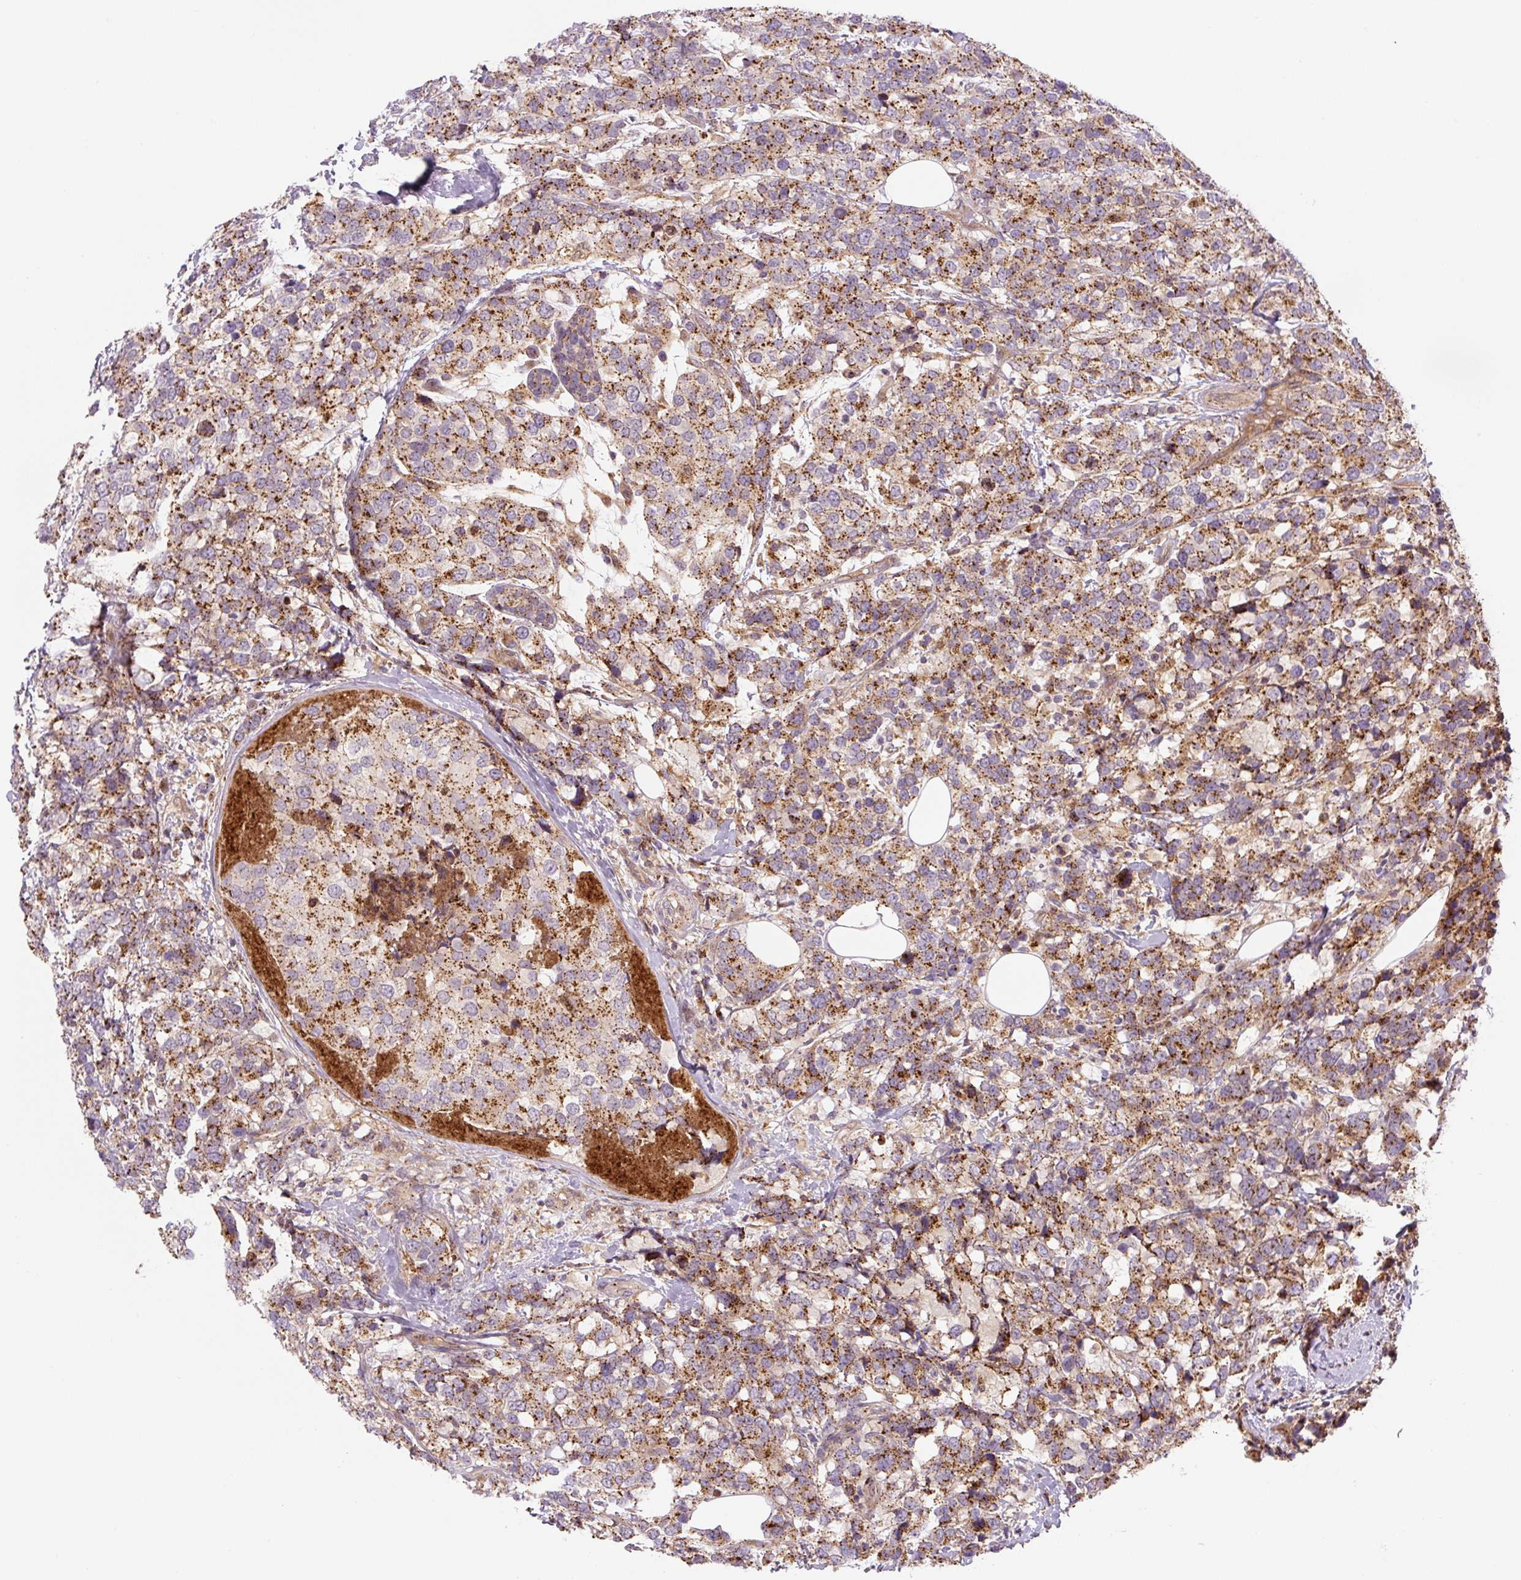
{"staining": {"intensity": "moderate", "quantity": ">75%", "location": "cytoplasmic/membranous"}, "tissue": "breast cancer", "cell_type": "Tumor cells", "image_type": "cancer", "snomed": [{"axis": "morphology", "description": "Lobular carcinoma"}, {"axis": "topography", "description": "Breast"}], "caption": "Immunohistochemical staining of human breast cancer (lobular carcinoma) reveals moderate cytoplasmic/membranous protein positivity in approximately >75% of tumor cells. (Brightfield microscopy of DAB IHC at high magnification).", "gene": "ZSWIM7", "patient": {"sex": "female", "age": 59}}